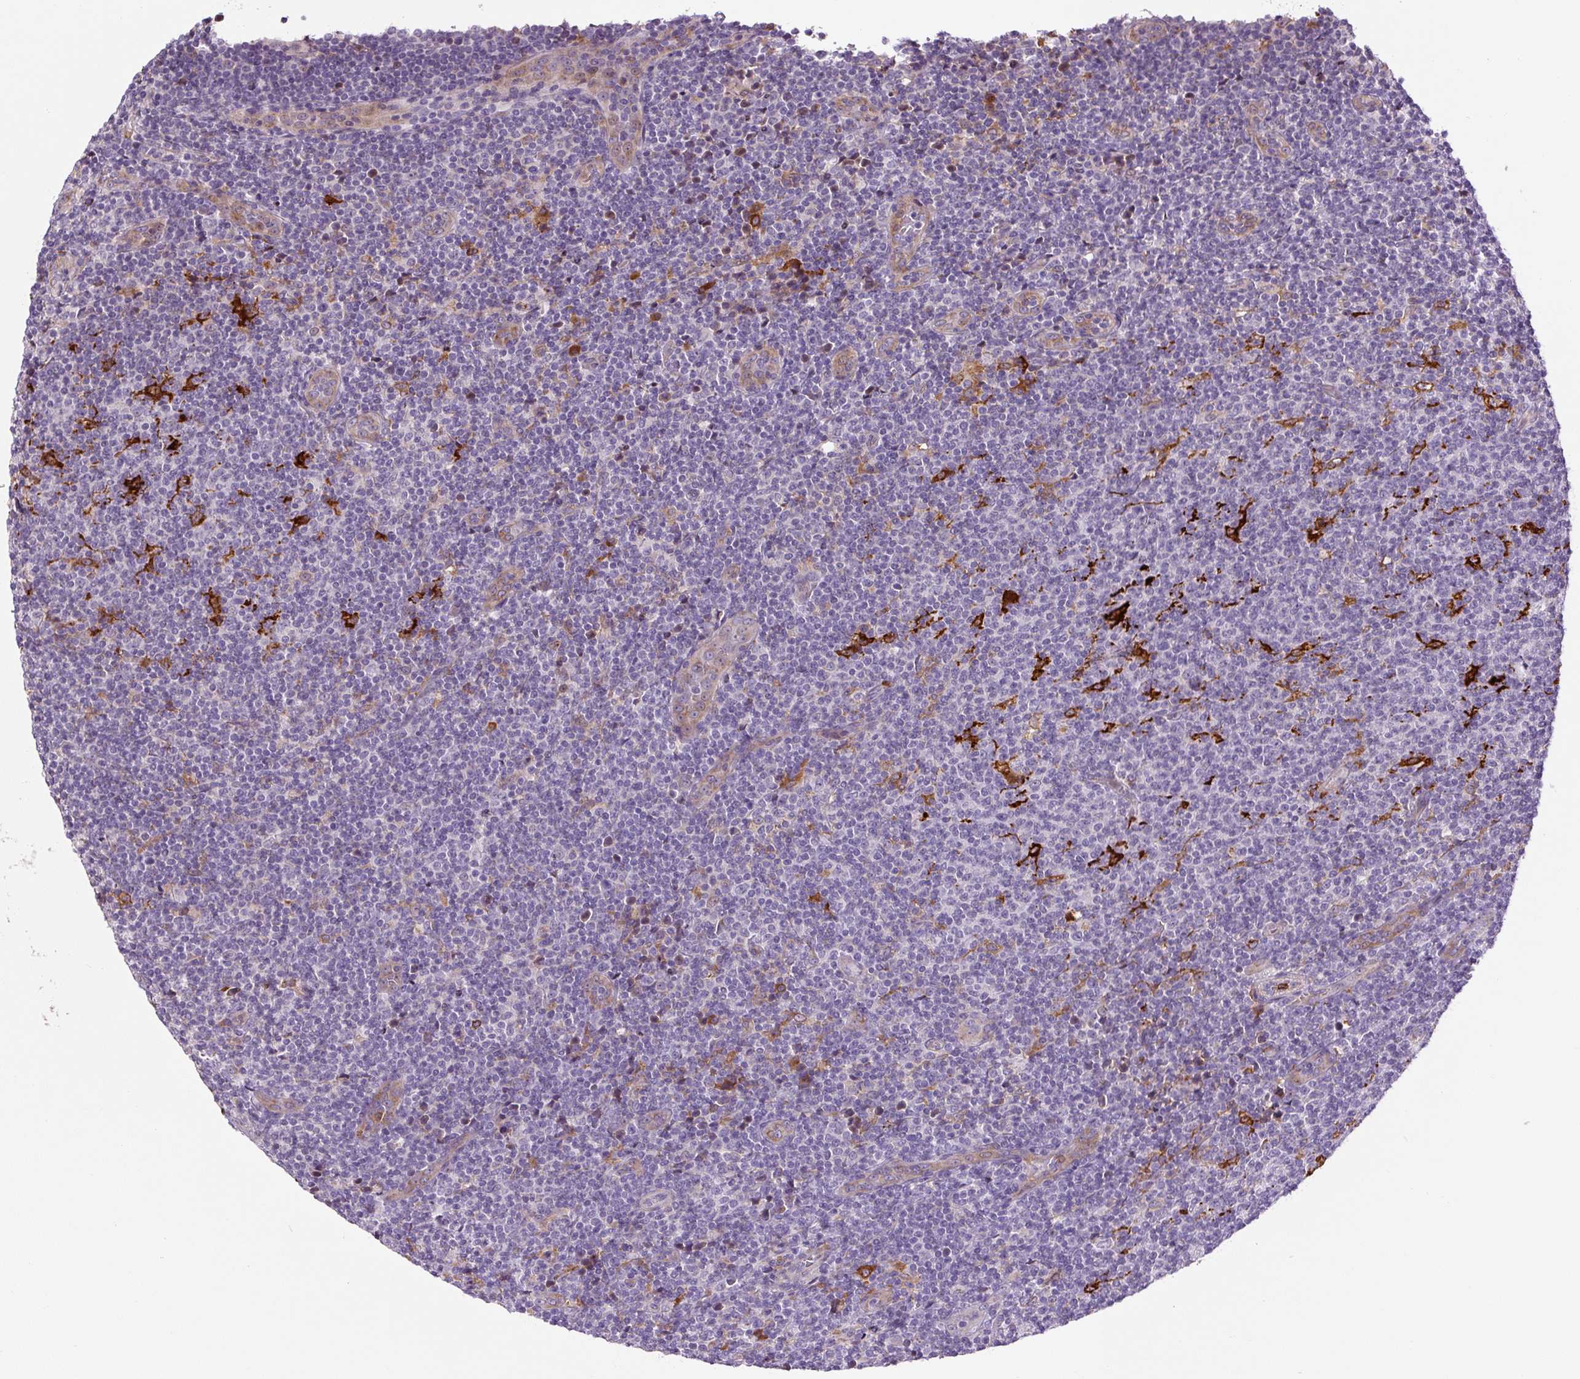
{"staining": {"intensity": "negative", "quantity": "none", "location": "none"}, "tissue": "lymphoma", "cell_type": "Tumor cells", "image_type": "cancer", "snomed": [{"axis": "morphology", "description": "Malignant lymphoma, non-Hodgkin's type, Low grade"}, {"axis": "topography", "description": "Lymph node"}], "caption": "Malignant lymphoma, non-Hodgkin's type (low-grade) was stained to show a protein in brown. There is no significant positivity in tumor cells.", "gene": "FUT10", "patient": {"sex": "male", "age": 66}}